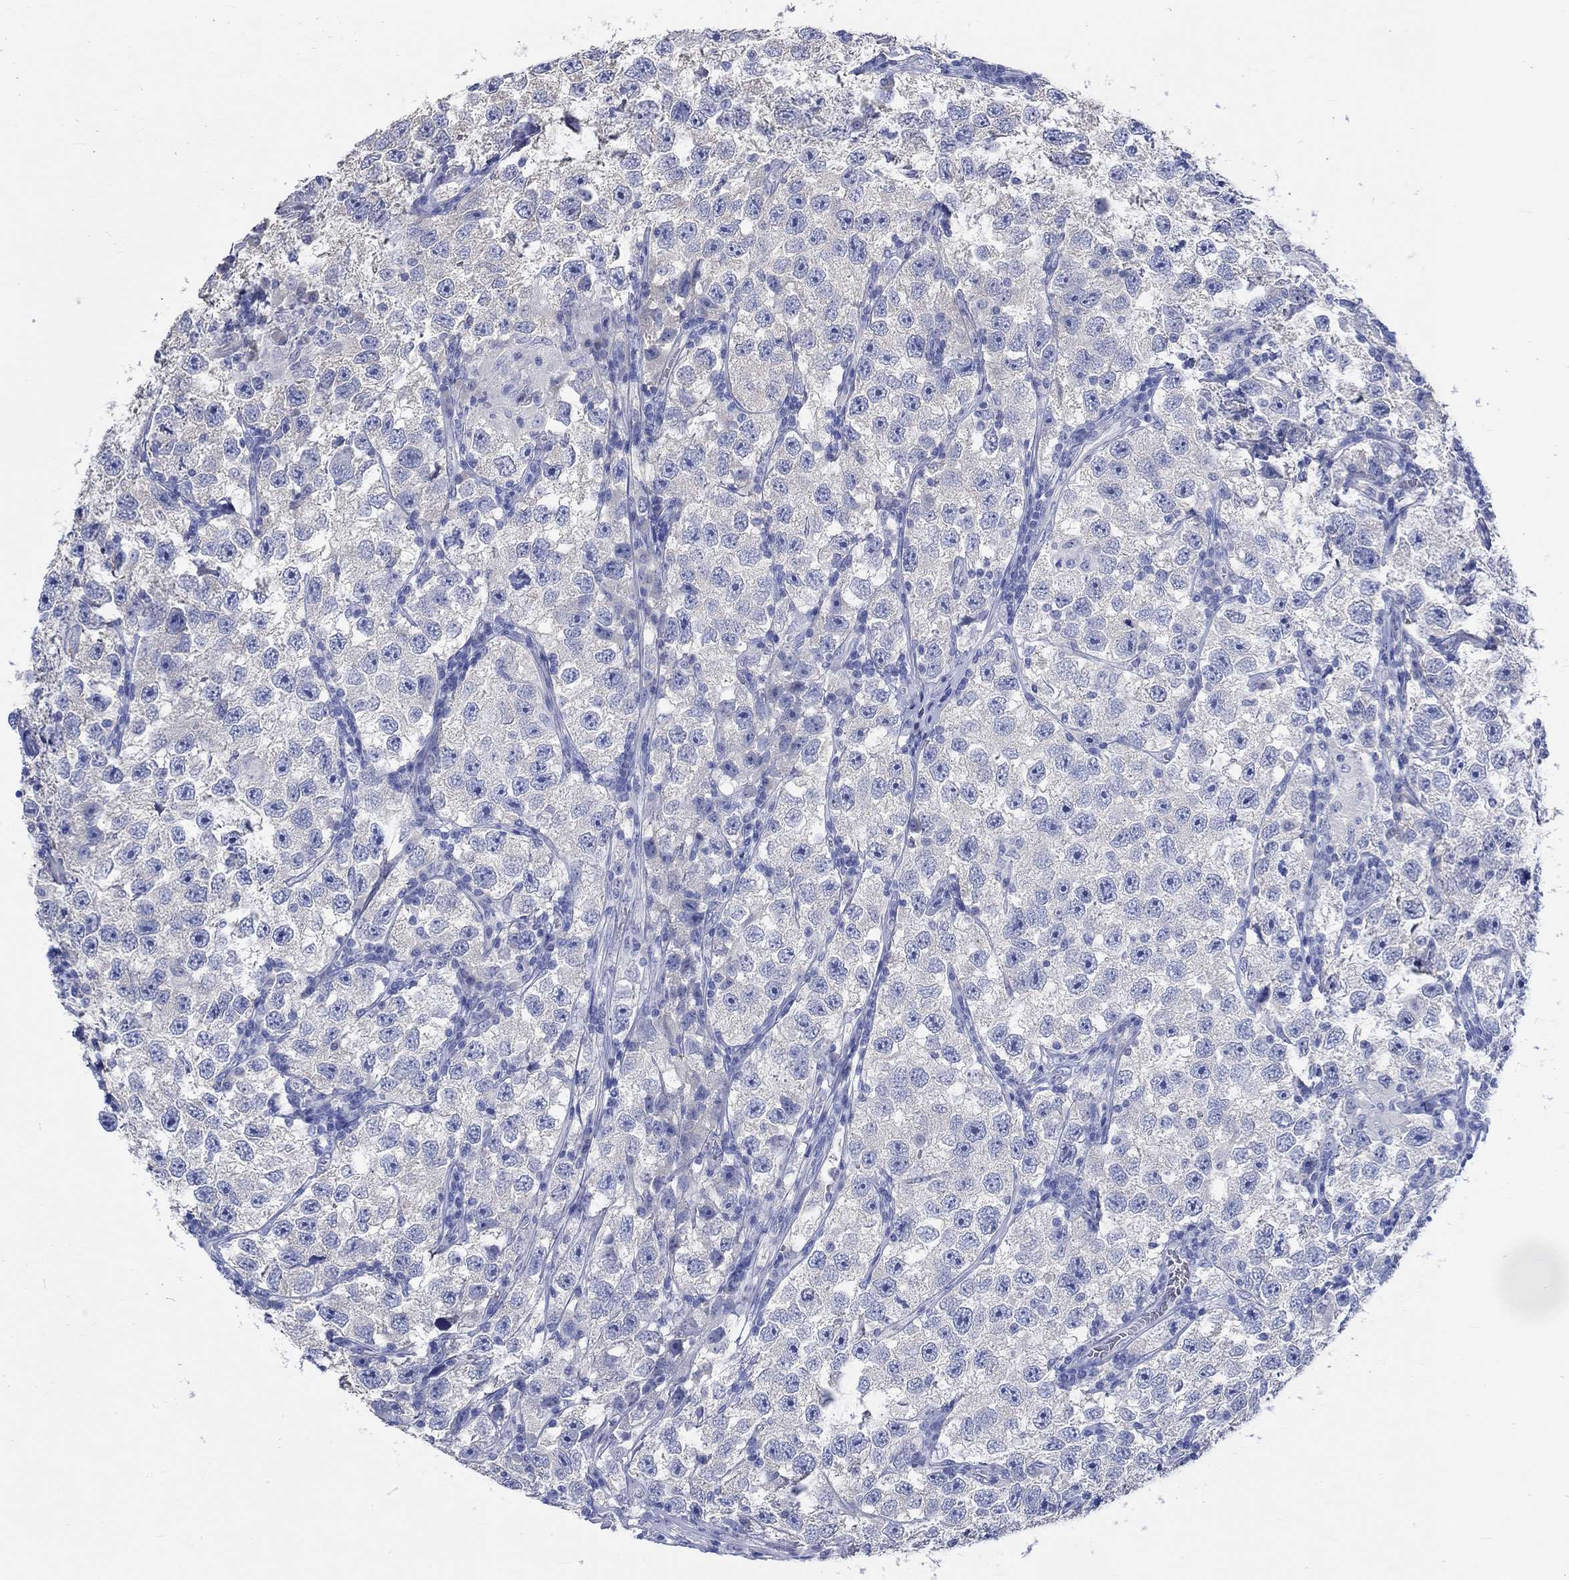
{"staining": {"intensity": "negative", "quantity": "none", "location": "none"}, "tissue": "testis cancer", "cell_type": "Tumor cells", "image_type": "cancer", "snomed": [{"axis": "morphology", "description": "Seminoma, NOS"}, {"axis": "topography", "description": "Testis"}], "caption": "Tumor cells are negative for protein expression in human testis cancer.", "gene": "KCNA1", "patient": {"sex": "male", "age": 26}}